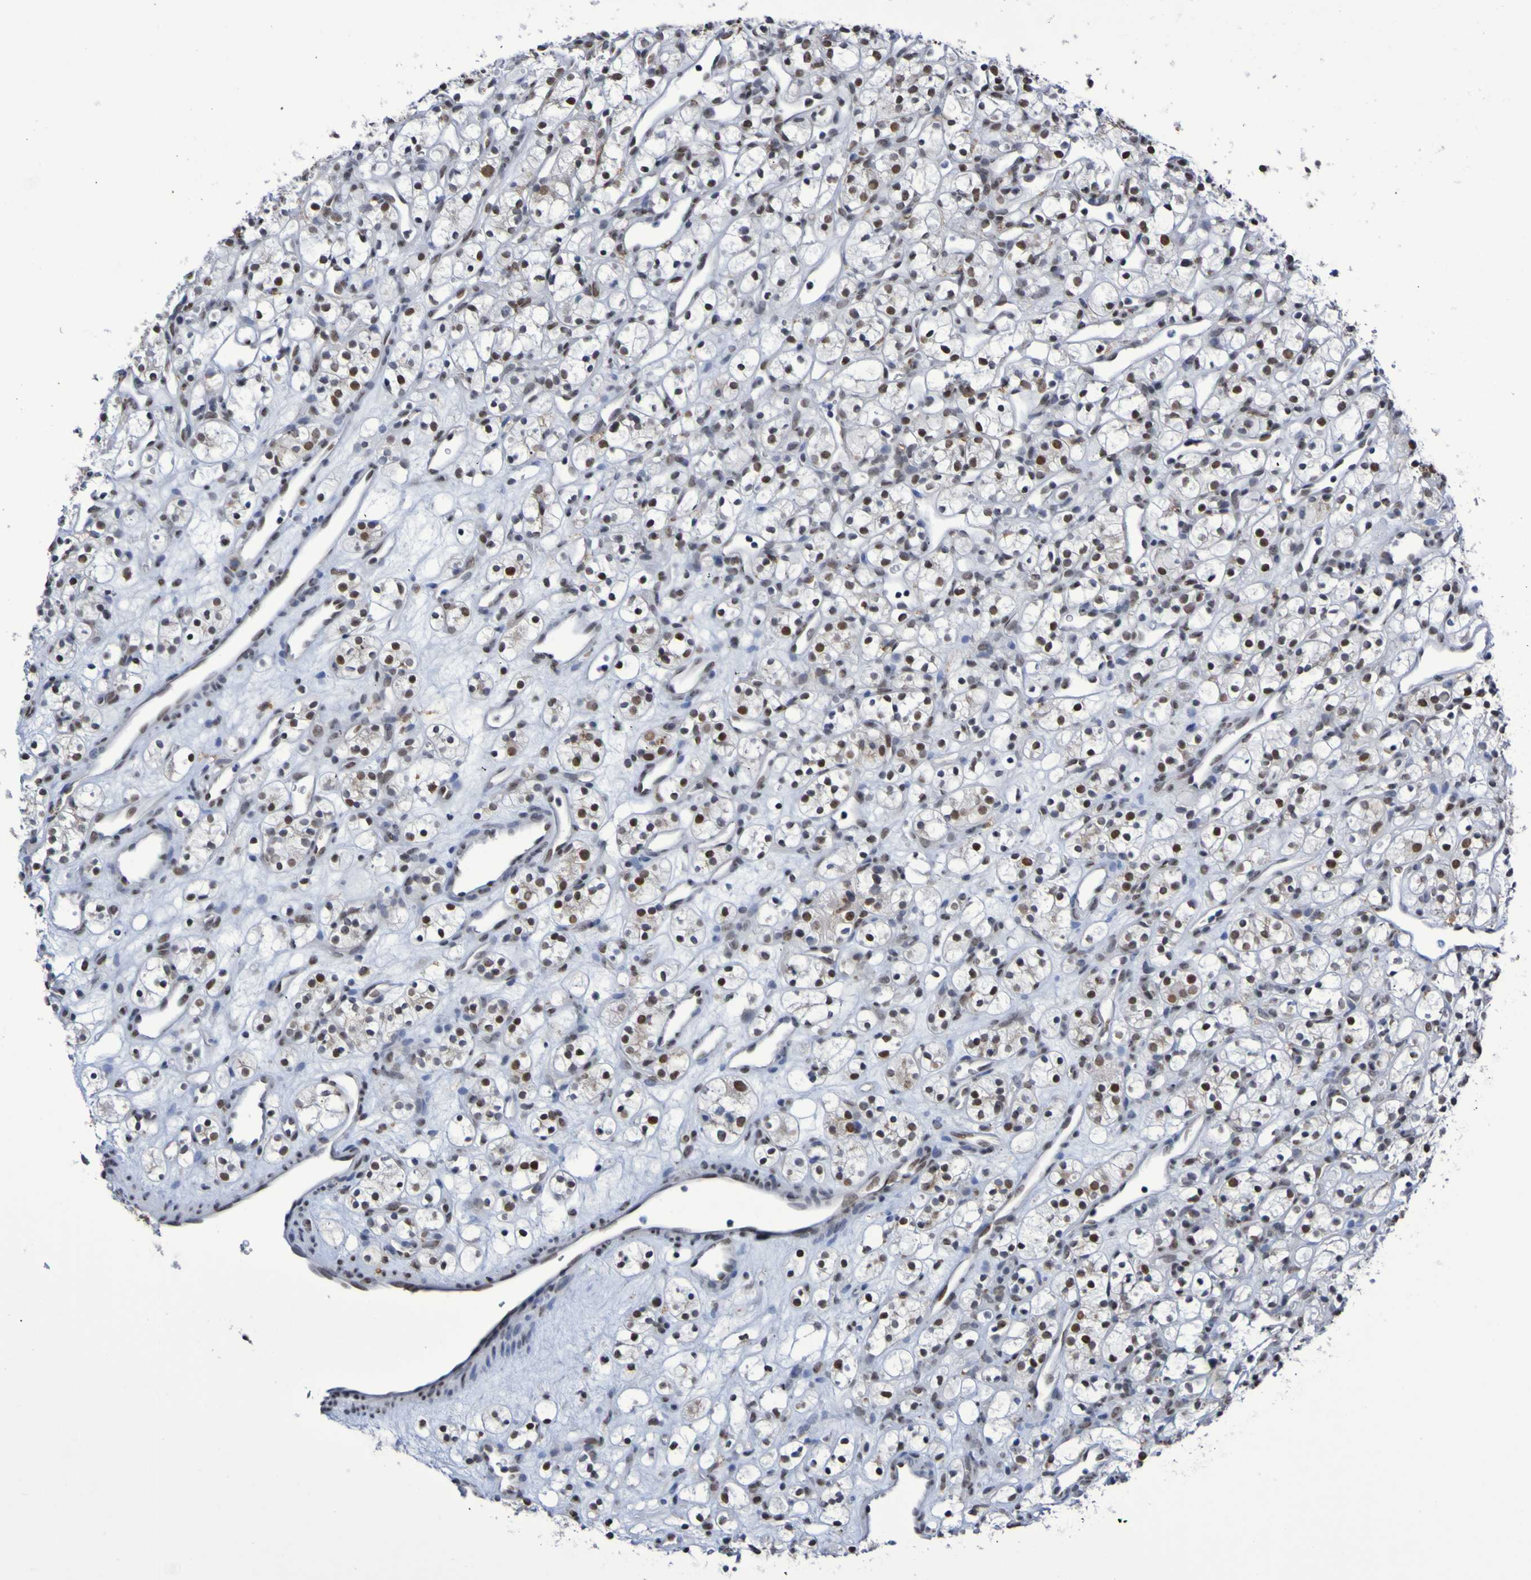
{"staining": {"intensity": "strong", "quantity": ">75%", "location": "nuclear"}, "tissue": "renal cancer", "cell_type": "Tumor cells", "image_type": "cancer", "snomed": [{"axis": "morphology", "description": "Adenocarcinoma, NOS"}, {"axis": "topography", "description": "Kidney"}], "caption": "An IHC histopathology image of tumor tissue is shown. Protein staining in brown highlights strong nuclear positivity in adenocarcinoma (renal) within tumor cells. Using DAB (brown) and hematoxylin (blue) stains, captured at high magnification using brightfield microscopy.", "gene": "MRTFB", "patient": {"sex": "female", "age": 60}}